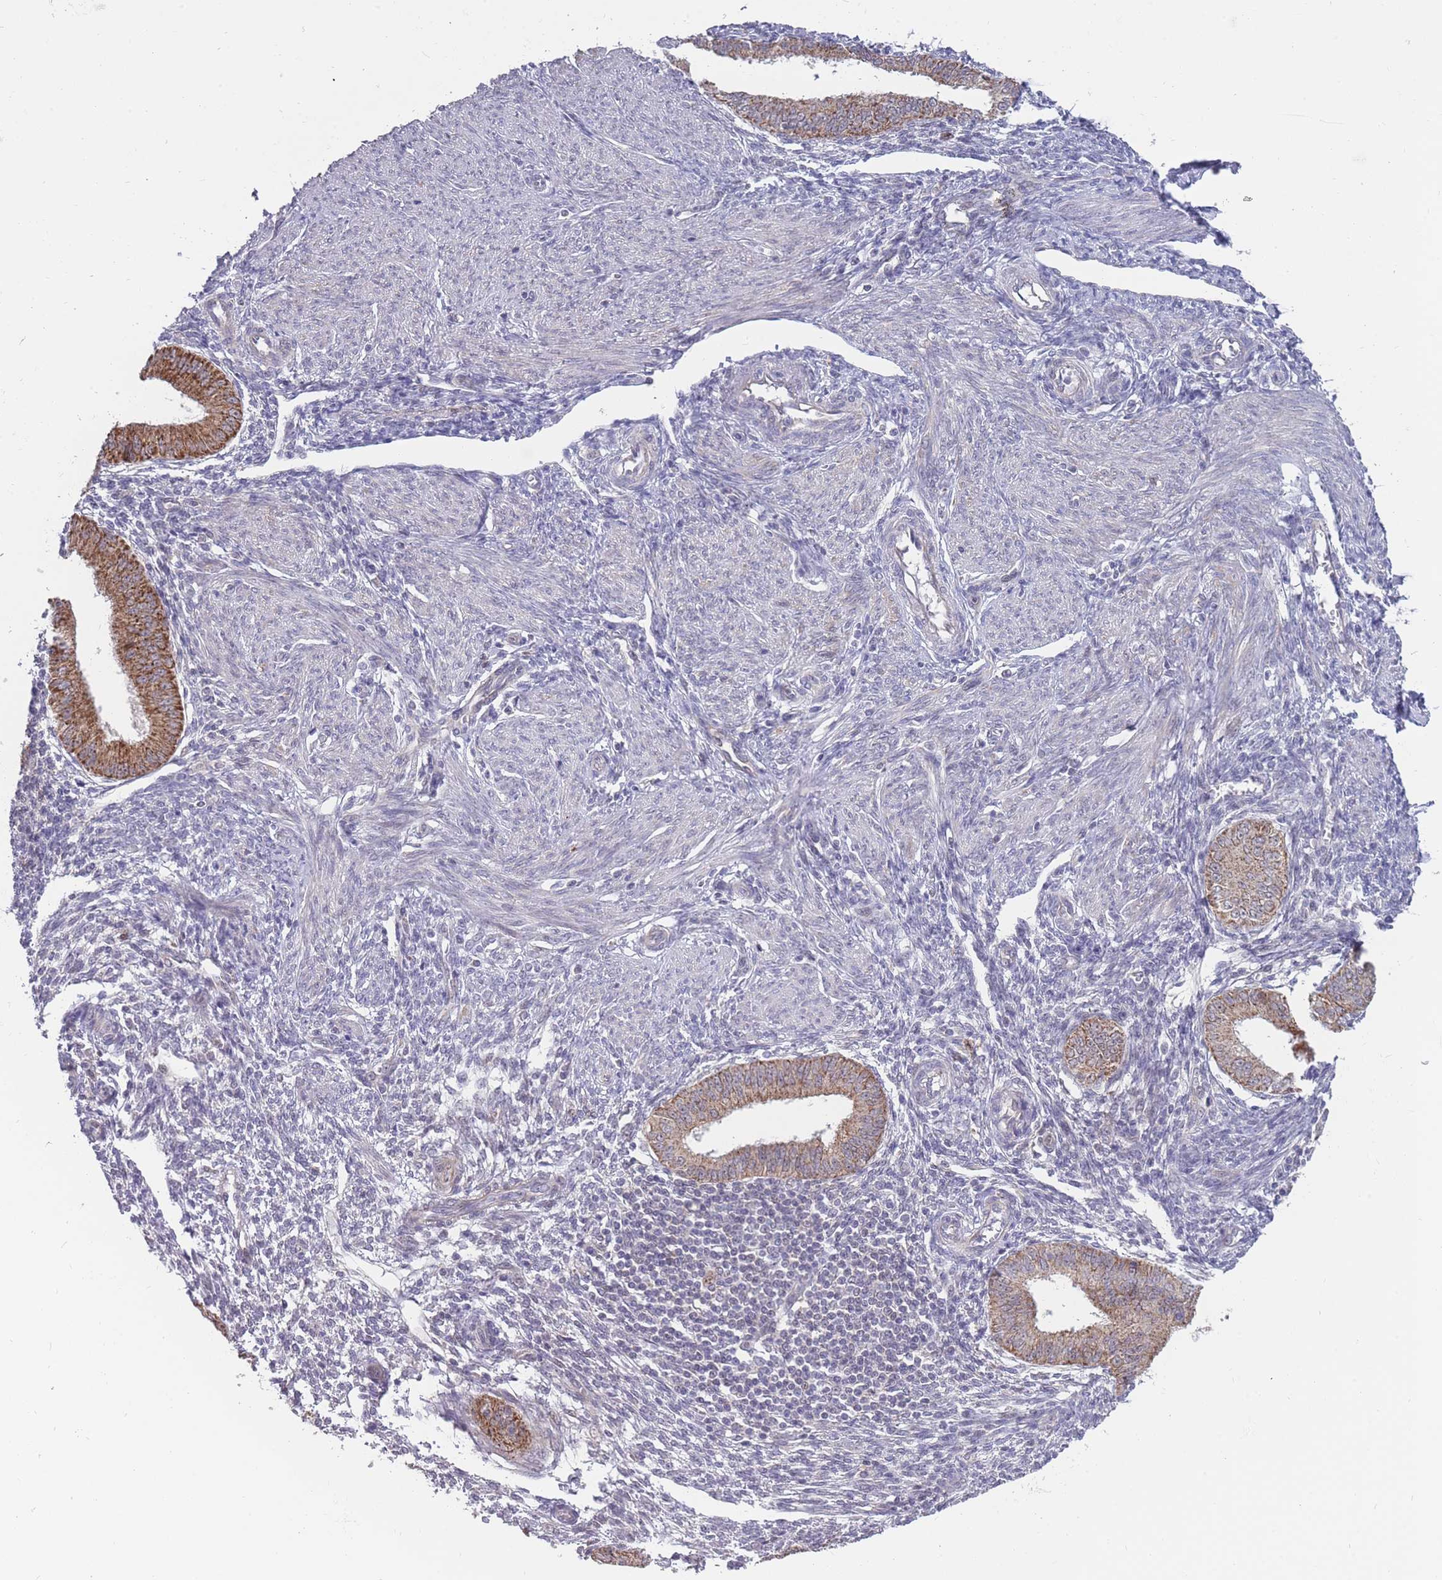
{"staining": {"intensity": "negative", "quantity": "none", "location": "none"}, "tissue": "endometrium", "cell_type": "Cells in endometrial stroma", "image_type": "normal", "snomed": [{"axis": "morphology", "description": "Normal tissue, NOS"}, {"axis": "topography", "description": "Uterus"}, {"axis": "topography", "description": "Endometrium"}], "caption": "IHC of unremarkable human endometrium shows no positivity in cells in endometrial stroma. (Immunohistochemistry (ihc), brightfield microscopy, high magnification).", "gene": "MCIDAS", "patient": {"sex": "female", "age": 48}}